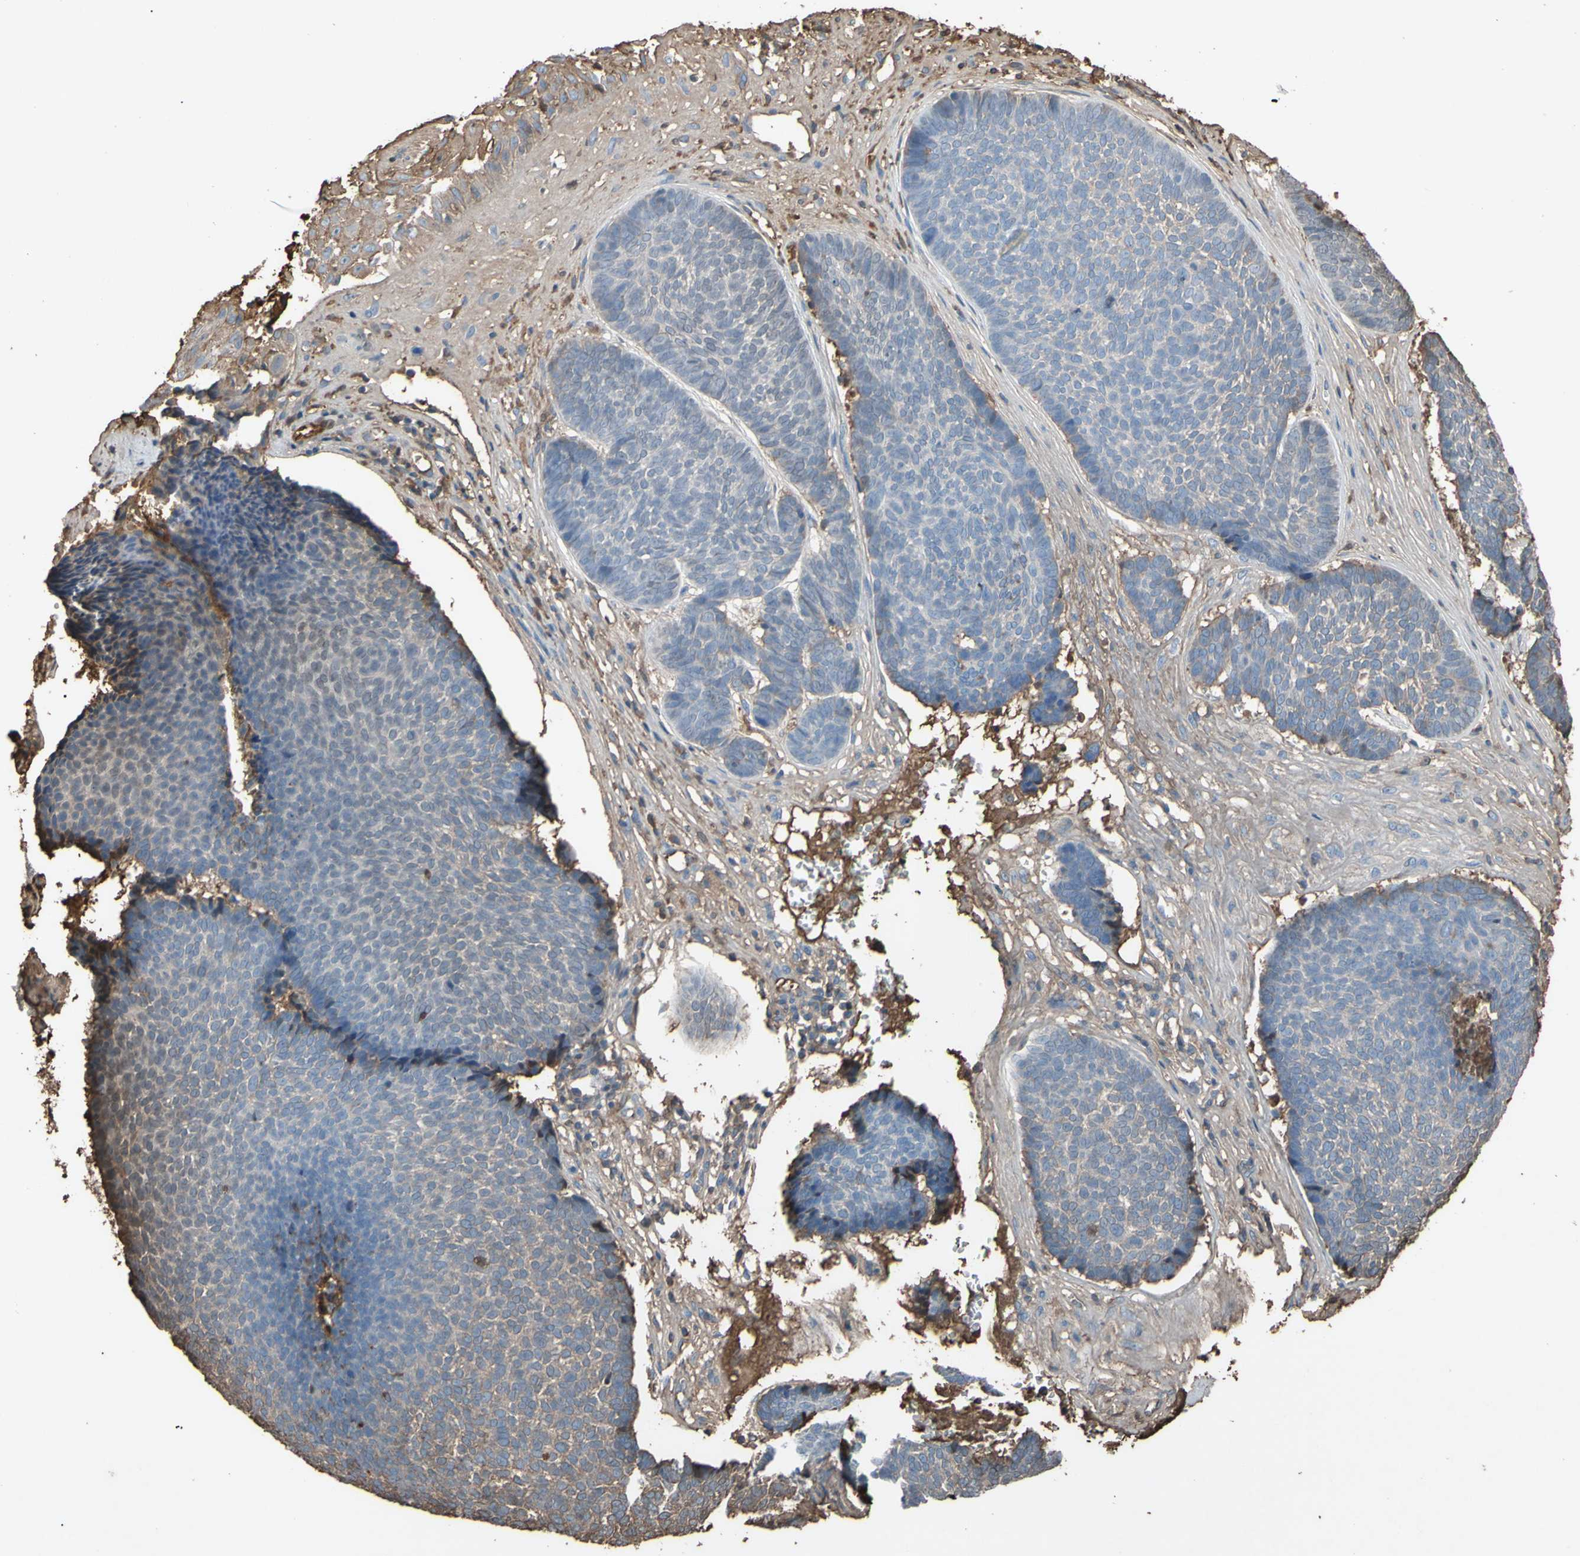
{"staining": {"intensity": "weak", "quantity": "<25%", "location": "cytoplasmic/membranous"}, "tissue": "skin cancer", "cell_type": "Tumor cells", "image_type": "cancer", "snomed": [{"axis": "morphology", "description": "Basal cell carcinoma"}, {"axis": "topography", "description": "Skin"}], "caption": "Protein analysis of skin basal cell carcinoma demonstrates no significant staining in tumor cells. (Brightfield microscopy of DAB immunohistochemistry at high magnification).", "gene": "PTGDS", "patient": {"sex": "male", "age": 84}}